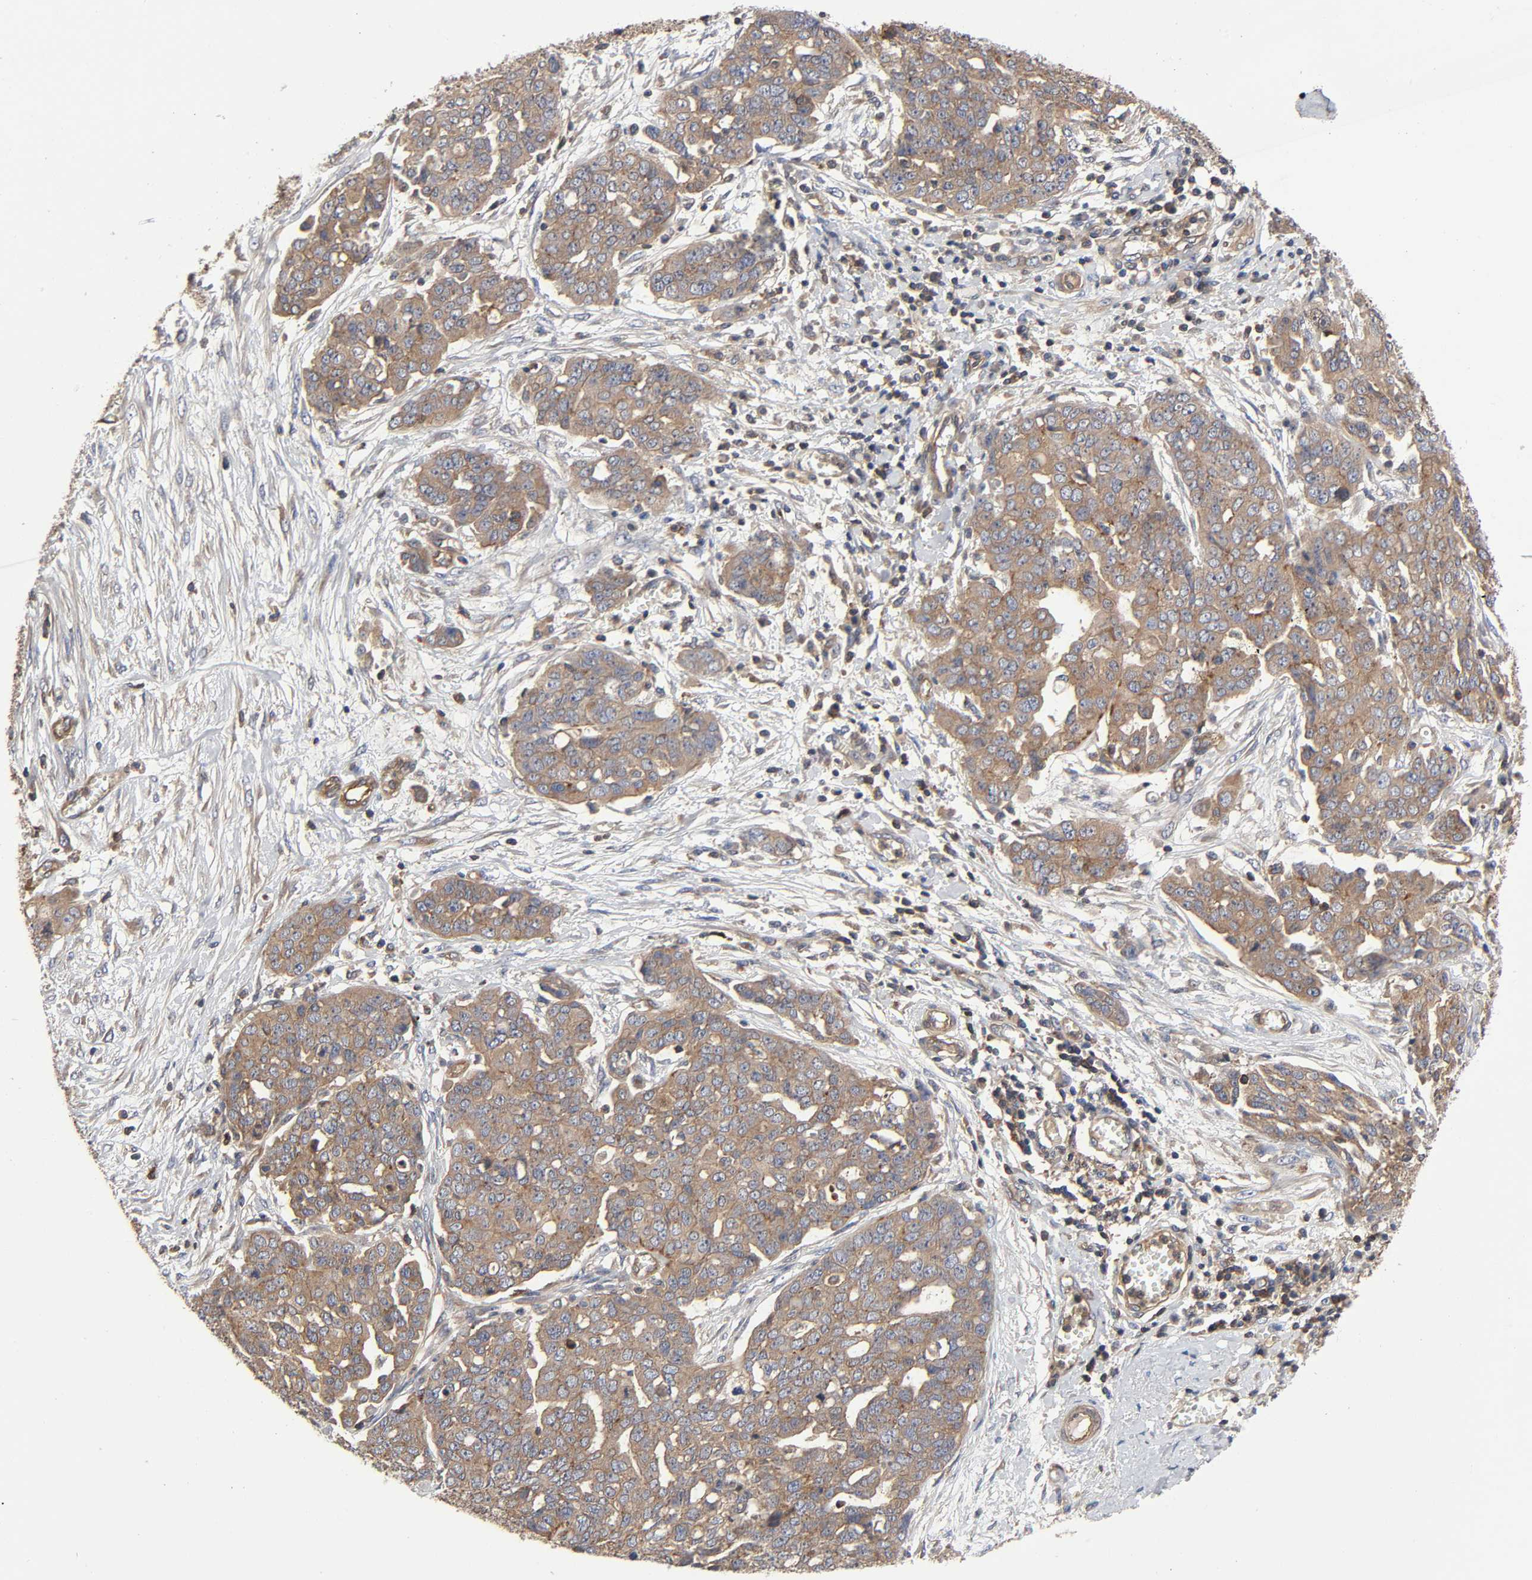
{"staining": {"intensity": "moderate", "quantity": ">75%", "location": "cytoplasmic/membranous"}, "tissue": "ovarian cancer", "cell_type": "Tumor cells", "image_type": "cancer", "snomed": [{"axis": "morphology", "description": "Cystadenocarcinoma, serous, NOS"}, {"axis": "topography", "description": "Soft tissue"}, {"axis": "topography", "description": "Ovary"}], "caption": "Protein staining demonstrates moderate cytoplasmic/membranous expression in approximately >75% of tumor cells in ovarian cancer (serous cystadenocarcinoma).", "gene": "LAMTOR2", "patient": {"sex": "female", "age": 57}}